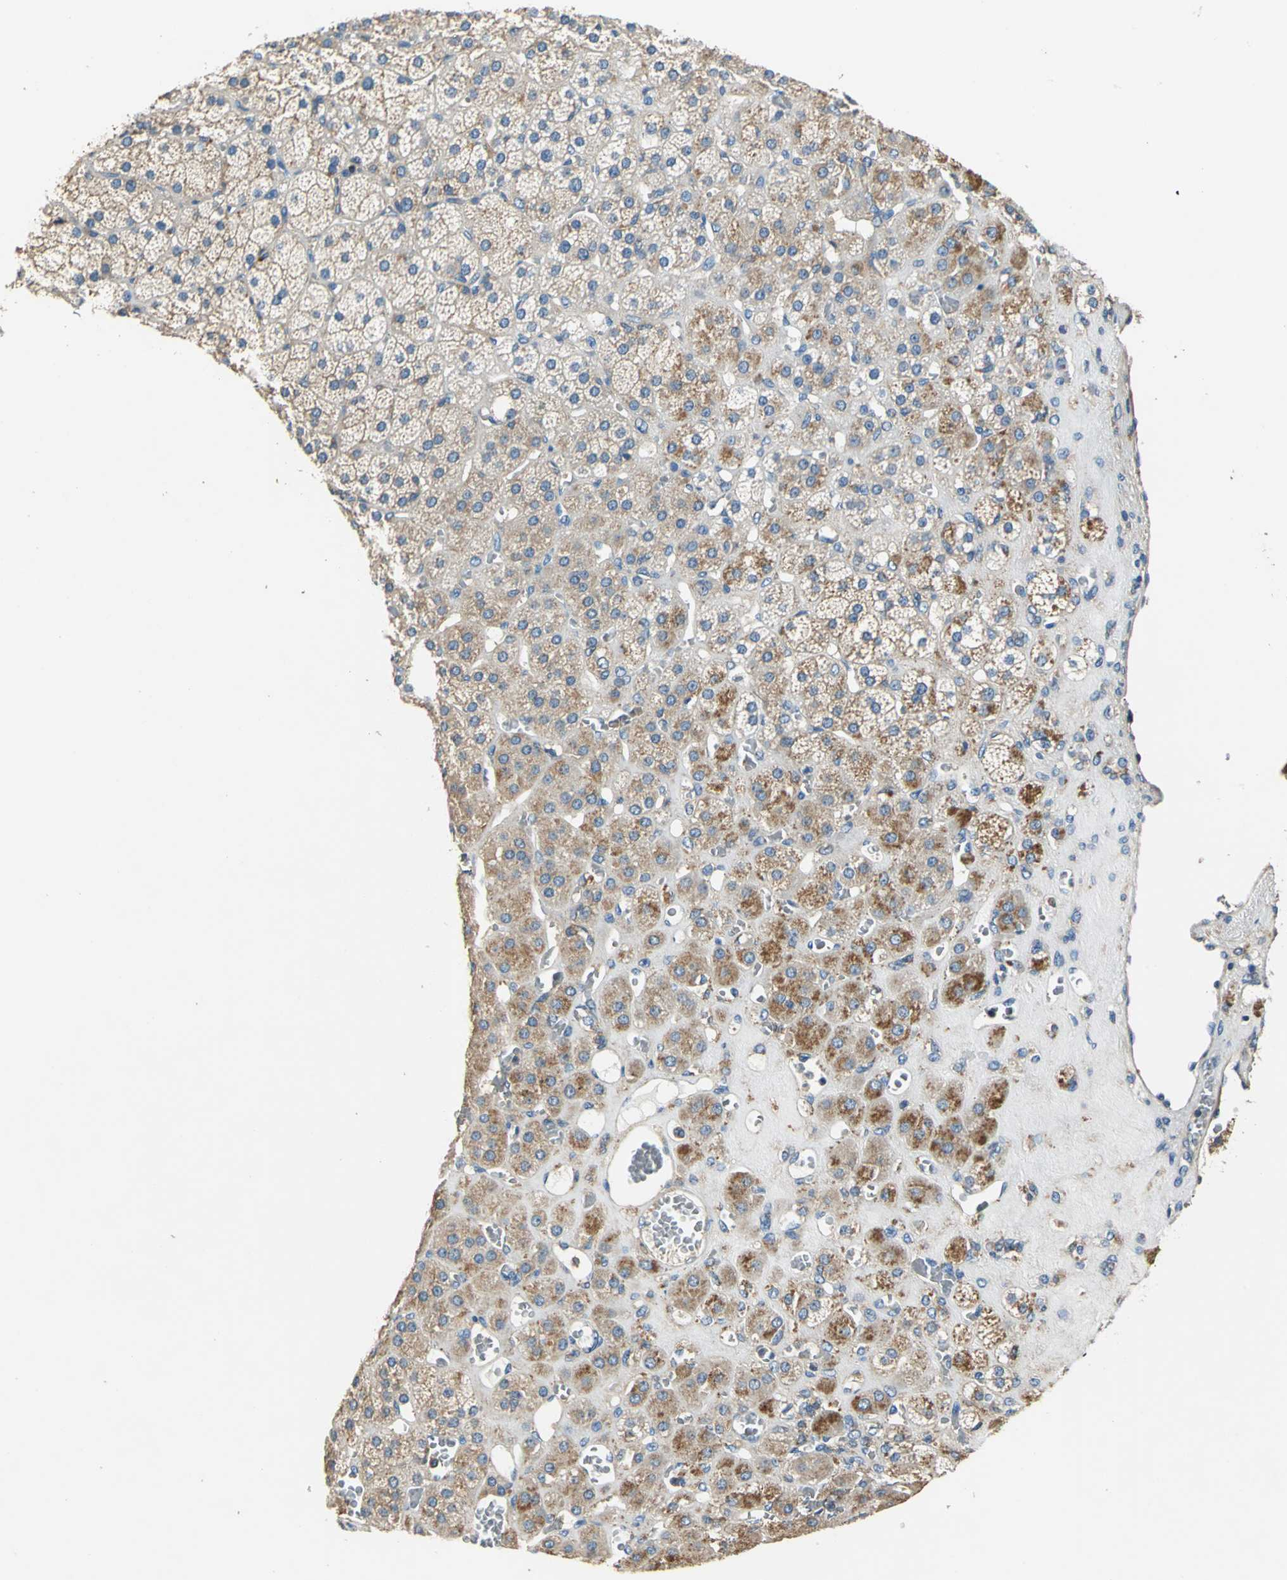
{"staining": {"intensity": "moderate", "quantity": ">75%", "location": "cytoplasmic/membranous"}, "tissue": "adrenal gland", "cell_type": "Glandular cells", "image_type": "normal", "snomed": [{"axis": "morphology", "description": "Normal tissue, NOS"}, {"axis": "topography", "description": "Adrenal gland"}], "caption": "Moderate cytoplasmic/membranous staining for a protein is appreciated in about >75% of glandular cells of unremarkable adrenal gland using IHC.", "gene": "DDX3X", "patient": {"sex": "female", "age": 71}}